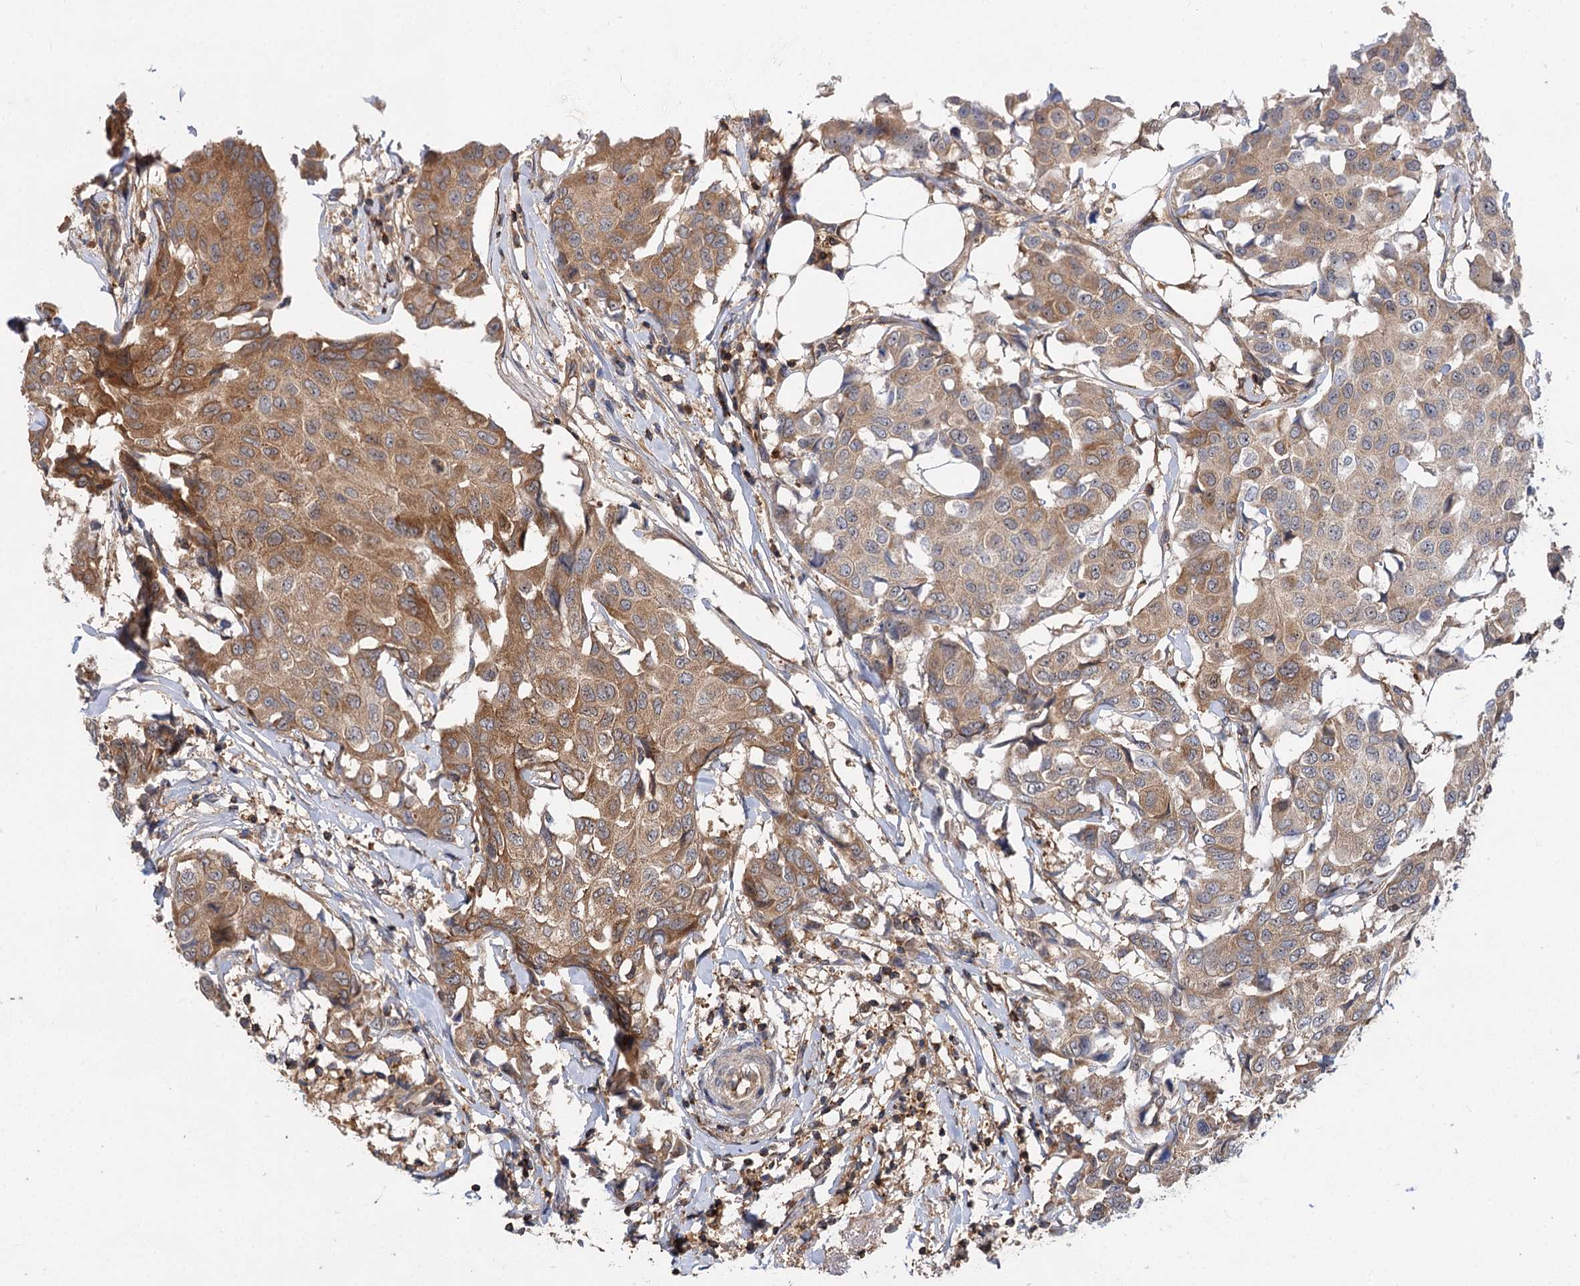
{"staining": {"intensity": "moderate", "quantity": "25%-75%", "location": "cytoplasmic/membranous"}, "tissue": "breast cancer", "cell_type": "Tumor cells", "image_type": "cancer", "snomed": [{"axis": "morphology", "description": "Duct carcinoma"}, {"axis": "topography", "description": "Breast"}], "caption": "Tumor cells show moderate cytoplasmic/membranous expression in approximately 25%-75% of cells in breast cancer (intraductal carcinoma).", "gene": "PACS1", "patient": {"sex": "female", "age": 80}}